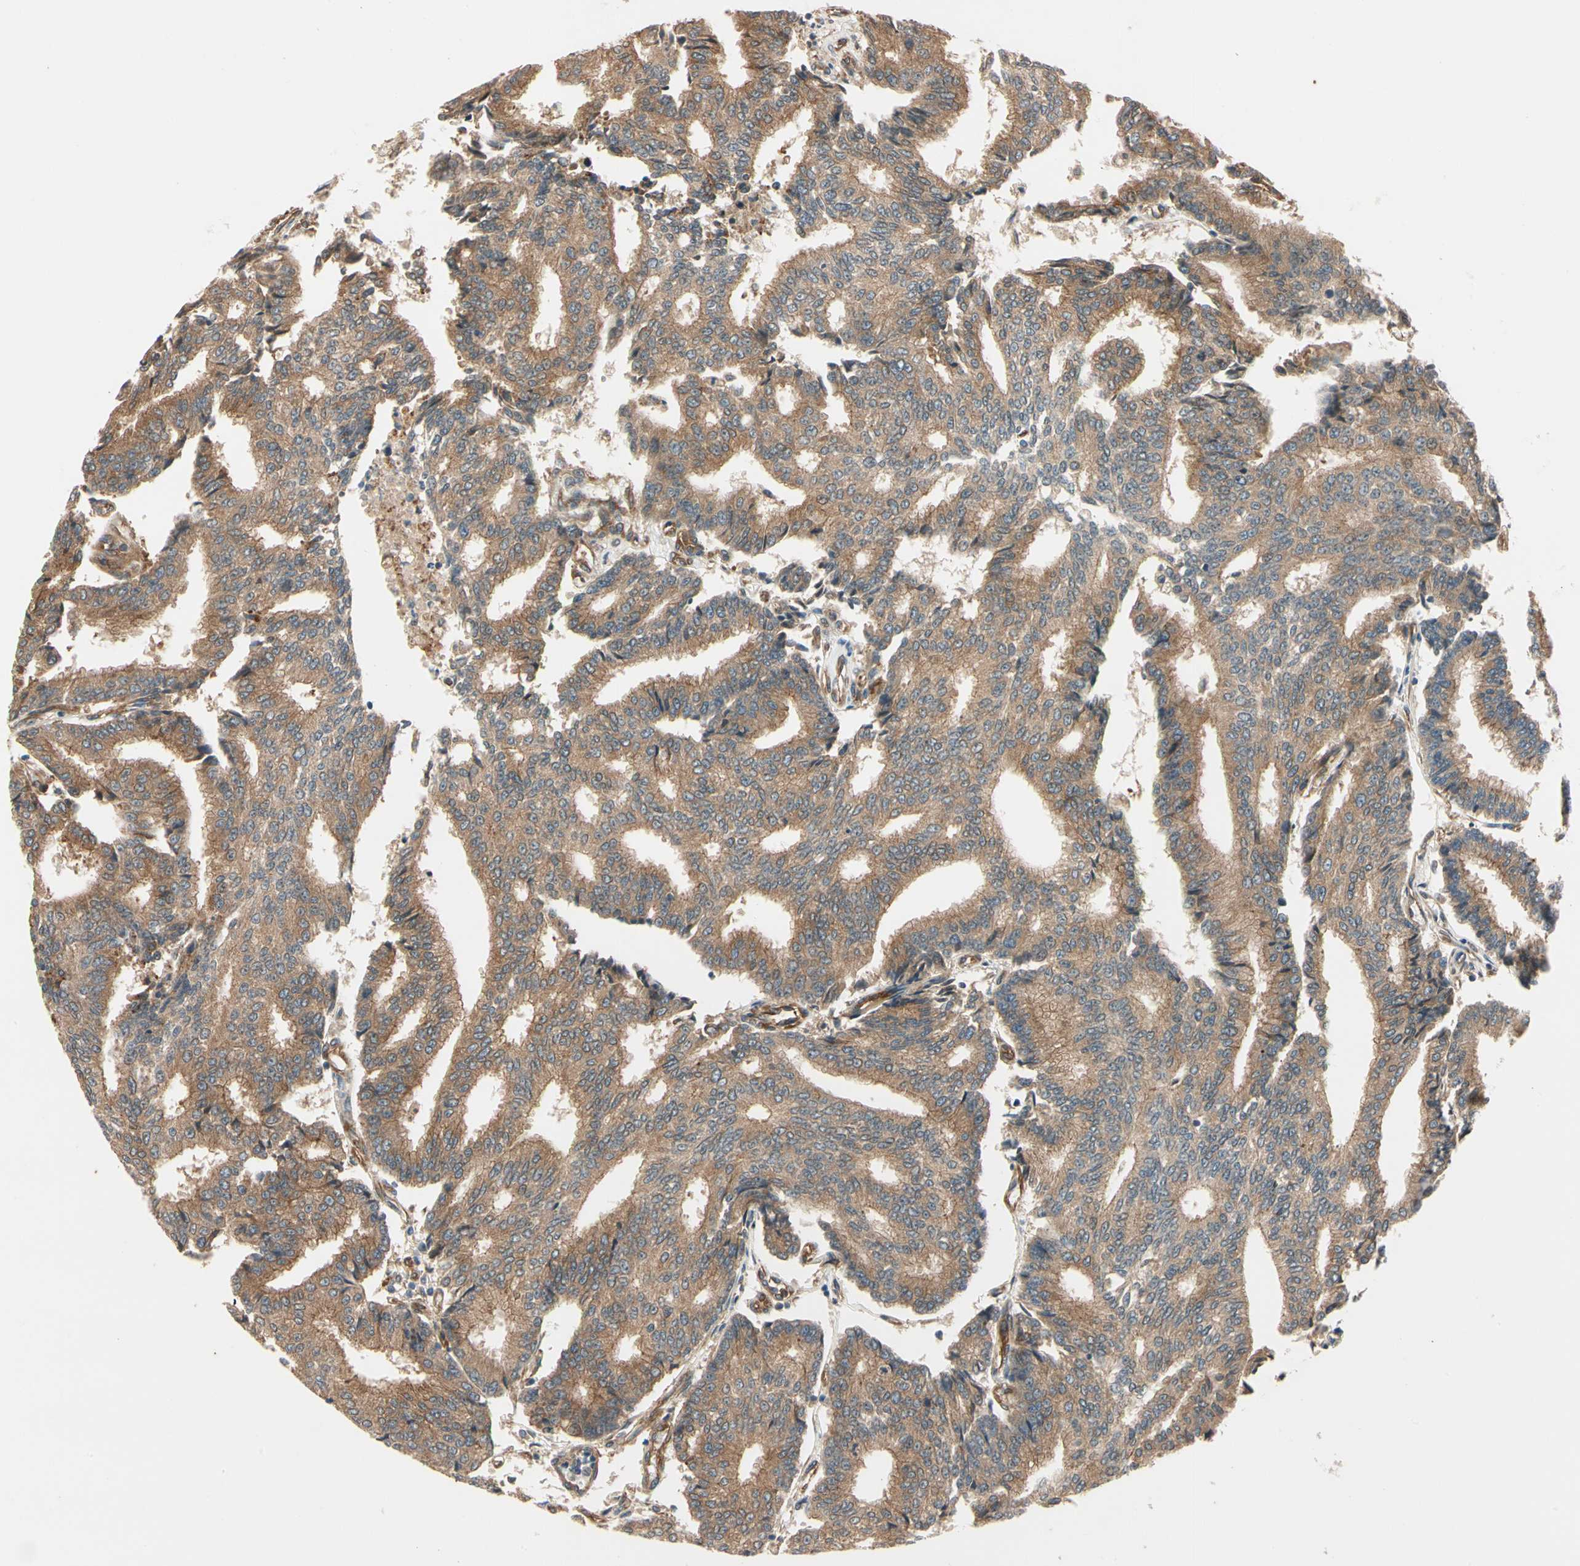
{"staining": {"intensity": "moderate", "quantity": ">75%", "location": "cytoplasmic/membranous"}, "tissue": "prostate cancer", "cell_type": "Tumor cells", "image_type": "cancer", "snomed": [{"axis": "morphology", "description": "Adenocarcinoma, High grade"}, {"axis": "topography", "description": "Prostate"}], "caption": "Brown immunohistochemical staining in human adenocarcinoma (high-grade) (prostate) demonstrates moderate cytoplasmic/membranous positivity in about >75% of tumor cells.", "gene": "ROCK2", "patient": {"sex": "male", "age": 55}}